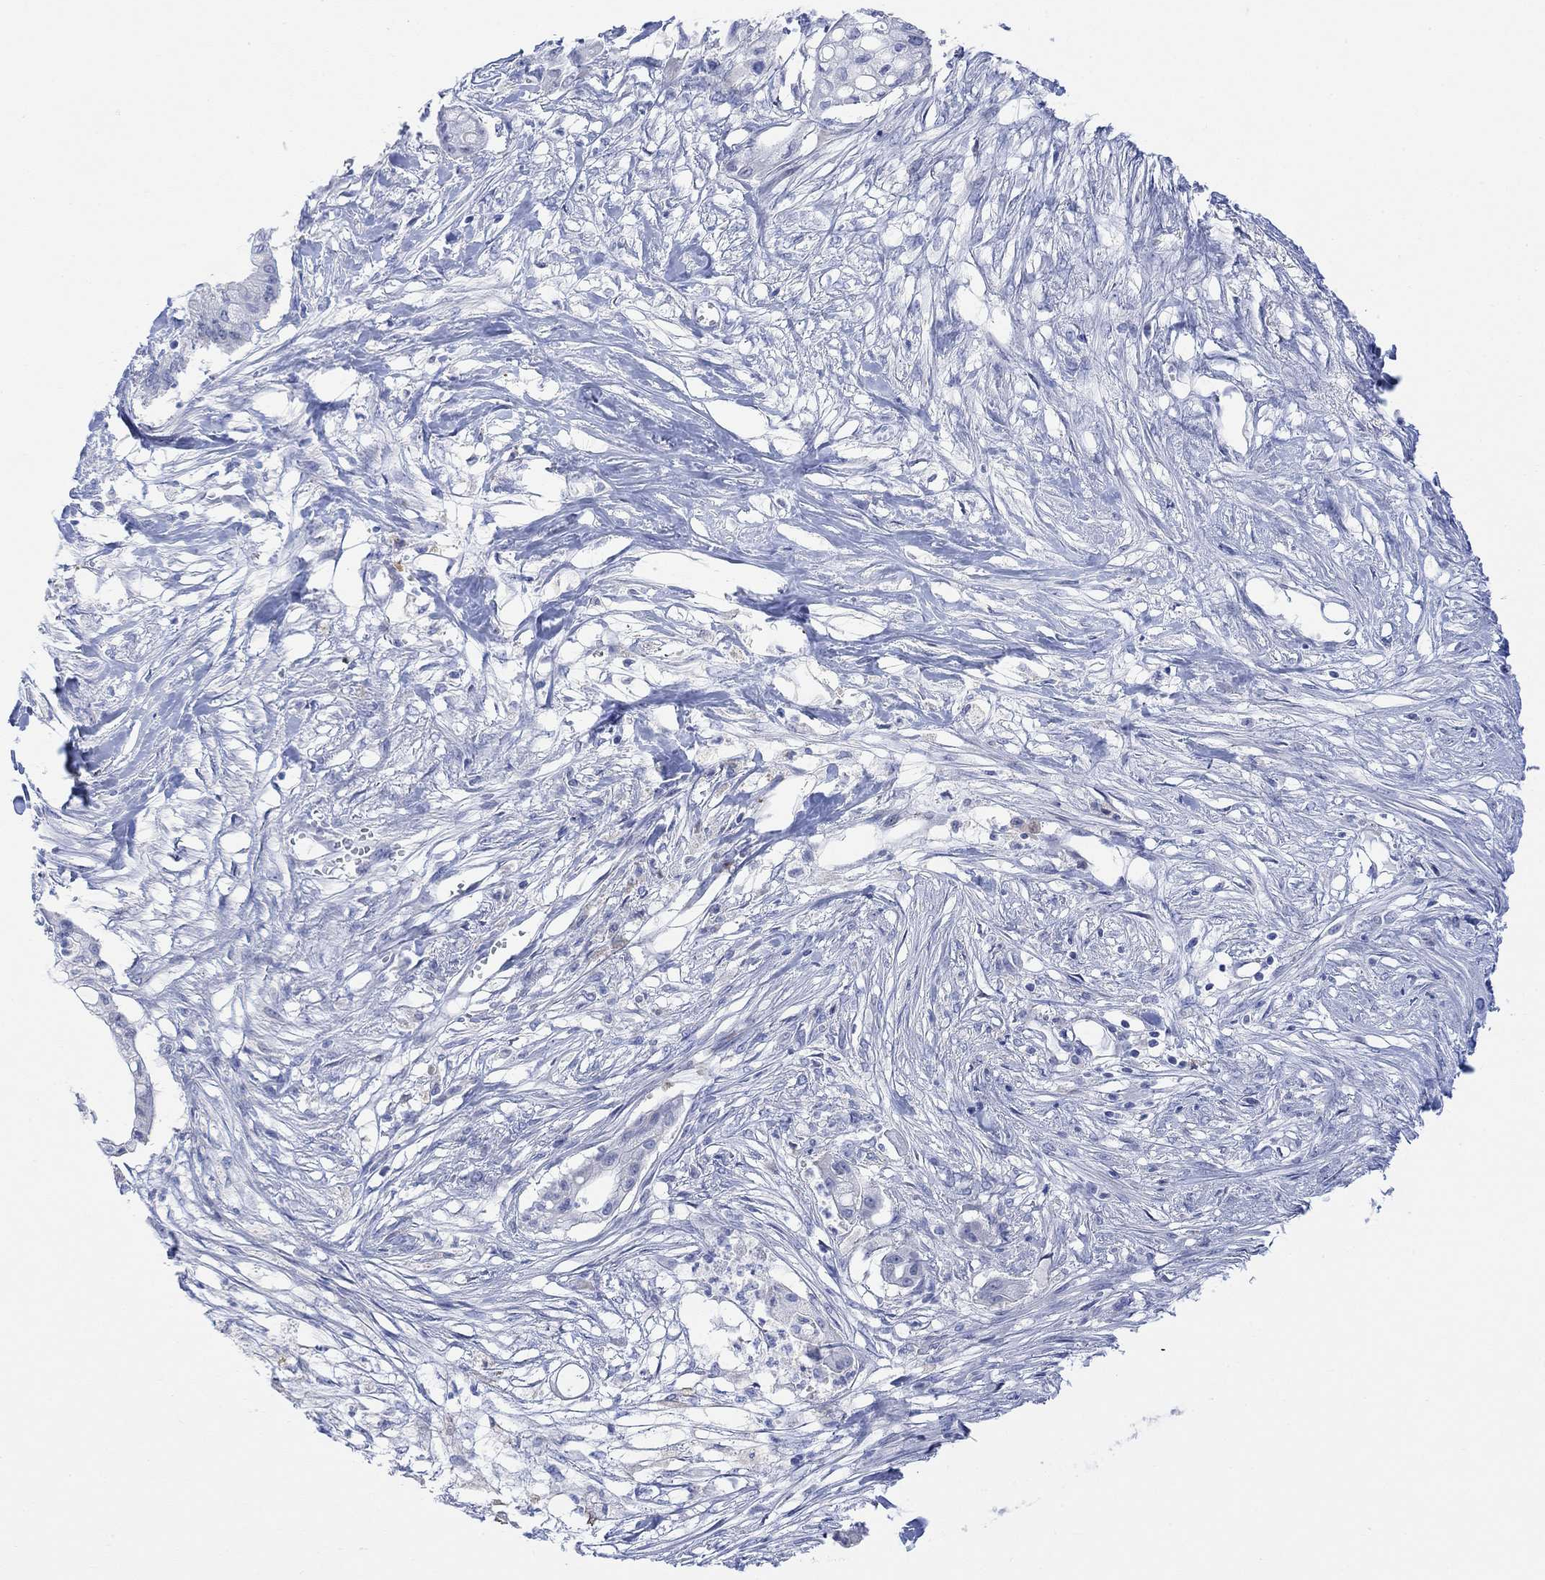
{"staining": {"intensity": "negative", "quantity": "none", "location": "none"}, "tissue": "pancreatic cancer", "cell_type": "Tumor cells", "image_type": "cancer", "snomed": [{"axis": "morphology", "description": "Normal tissue, NOS"}, {"axis": "morphology", "description": "Adenocarcinoma, NOS"}, {"axis": "topography", "description": "Pancreas"}], "caption": "This image is of pancreatic cancer stained with immunohistochemistry to label a protein in brown with the nuclei are counter-stained blue. There is no expression in tumor cells.", "gene": "ARSK", "patient": {"sex": "female", "age": 58}}